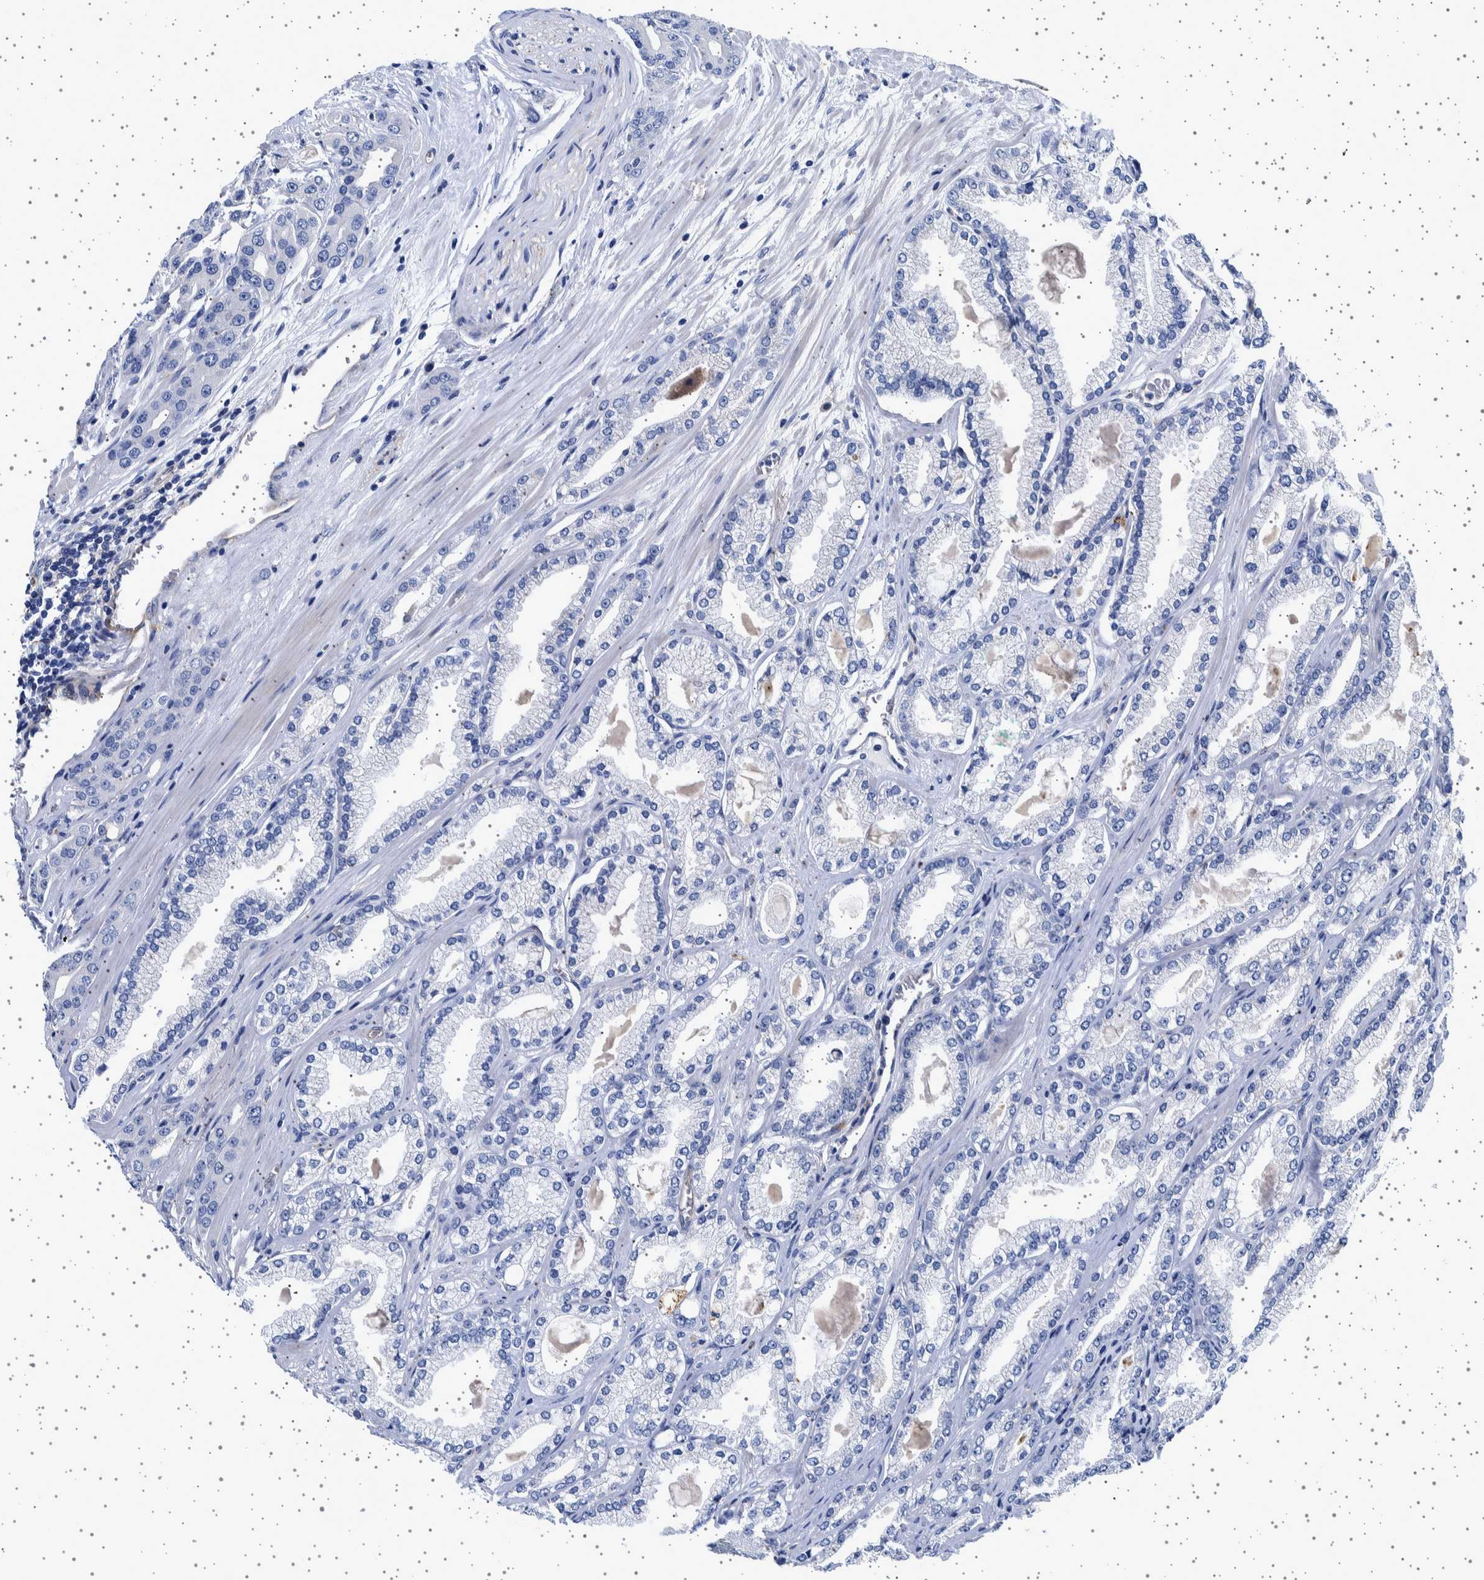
{"staining": {"intensity": "negative", "quantity": "none", "location": "none"}, "tissue": "prostate cancer", "cell_type": "Tumor cells", "image_type": "cancer", "snomed": [{"axis": "morphology", "description": "Adenocarcinoma, High grade"}, {"axis": "topography", "description": "Prostate"}], "caption": "Tumor cells are negative for brown protein staining in high-grade adenocarcinoma (prostate). (DAB IHC, high magnification).", "gene": "SEPTIN4", "patient": {"sex": "male", "age": 71}}